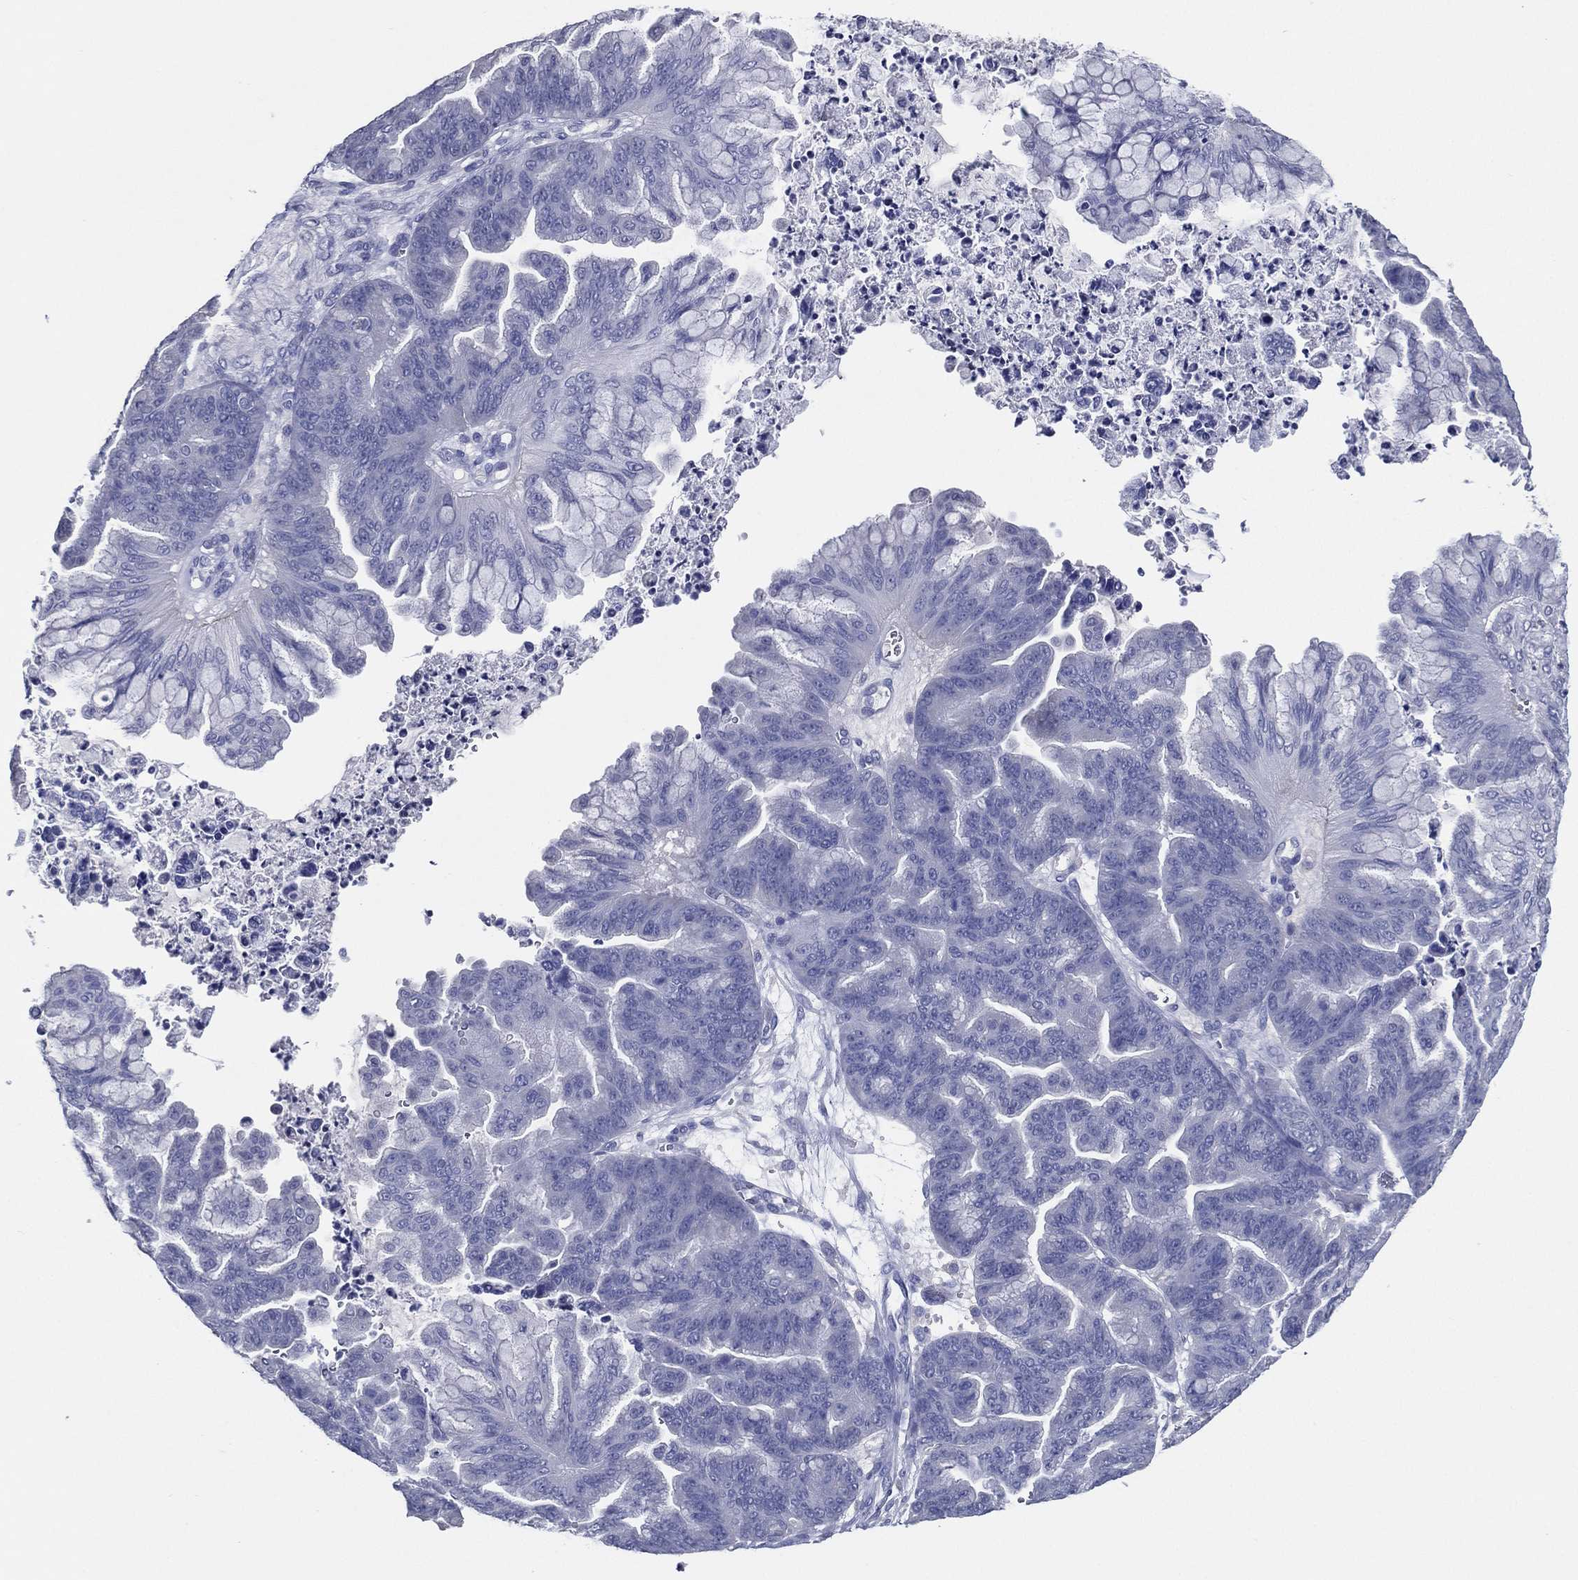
{"staining": {"intensity": "negative", "quantity": "none", "location": "none"}, "tissue": "ovarian cancer", "cell_type": "Tumor cells", "image_type": "cancer", "snomed": [{"axis": "morphology", "description": "Cystadenocarcinoma, mucinous, NOS"}, {"axis": "topography", "description": "Ovary"}], "caption": "An immunohistochemistry micrograph of ovarian cancer is shown. There is no staining in tumor cells of ovarian cancer. (DAB IHC, high magnification).", "gene": "TFAP2A", "patient": {"sex": "female", "age": 67}}